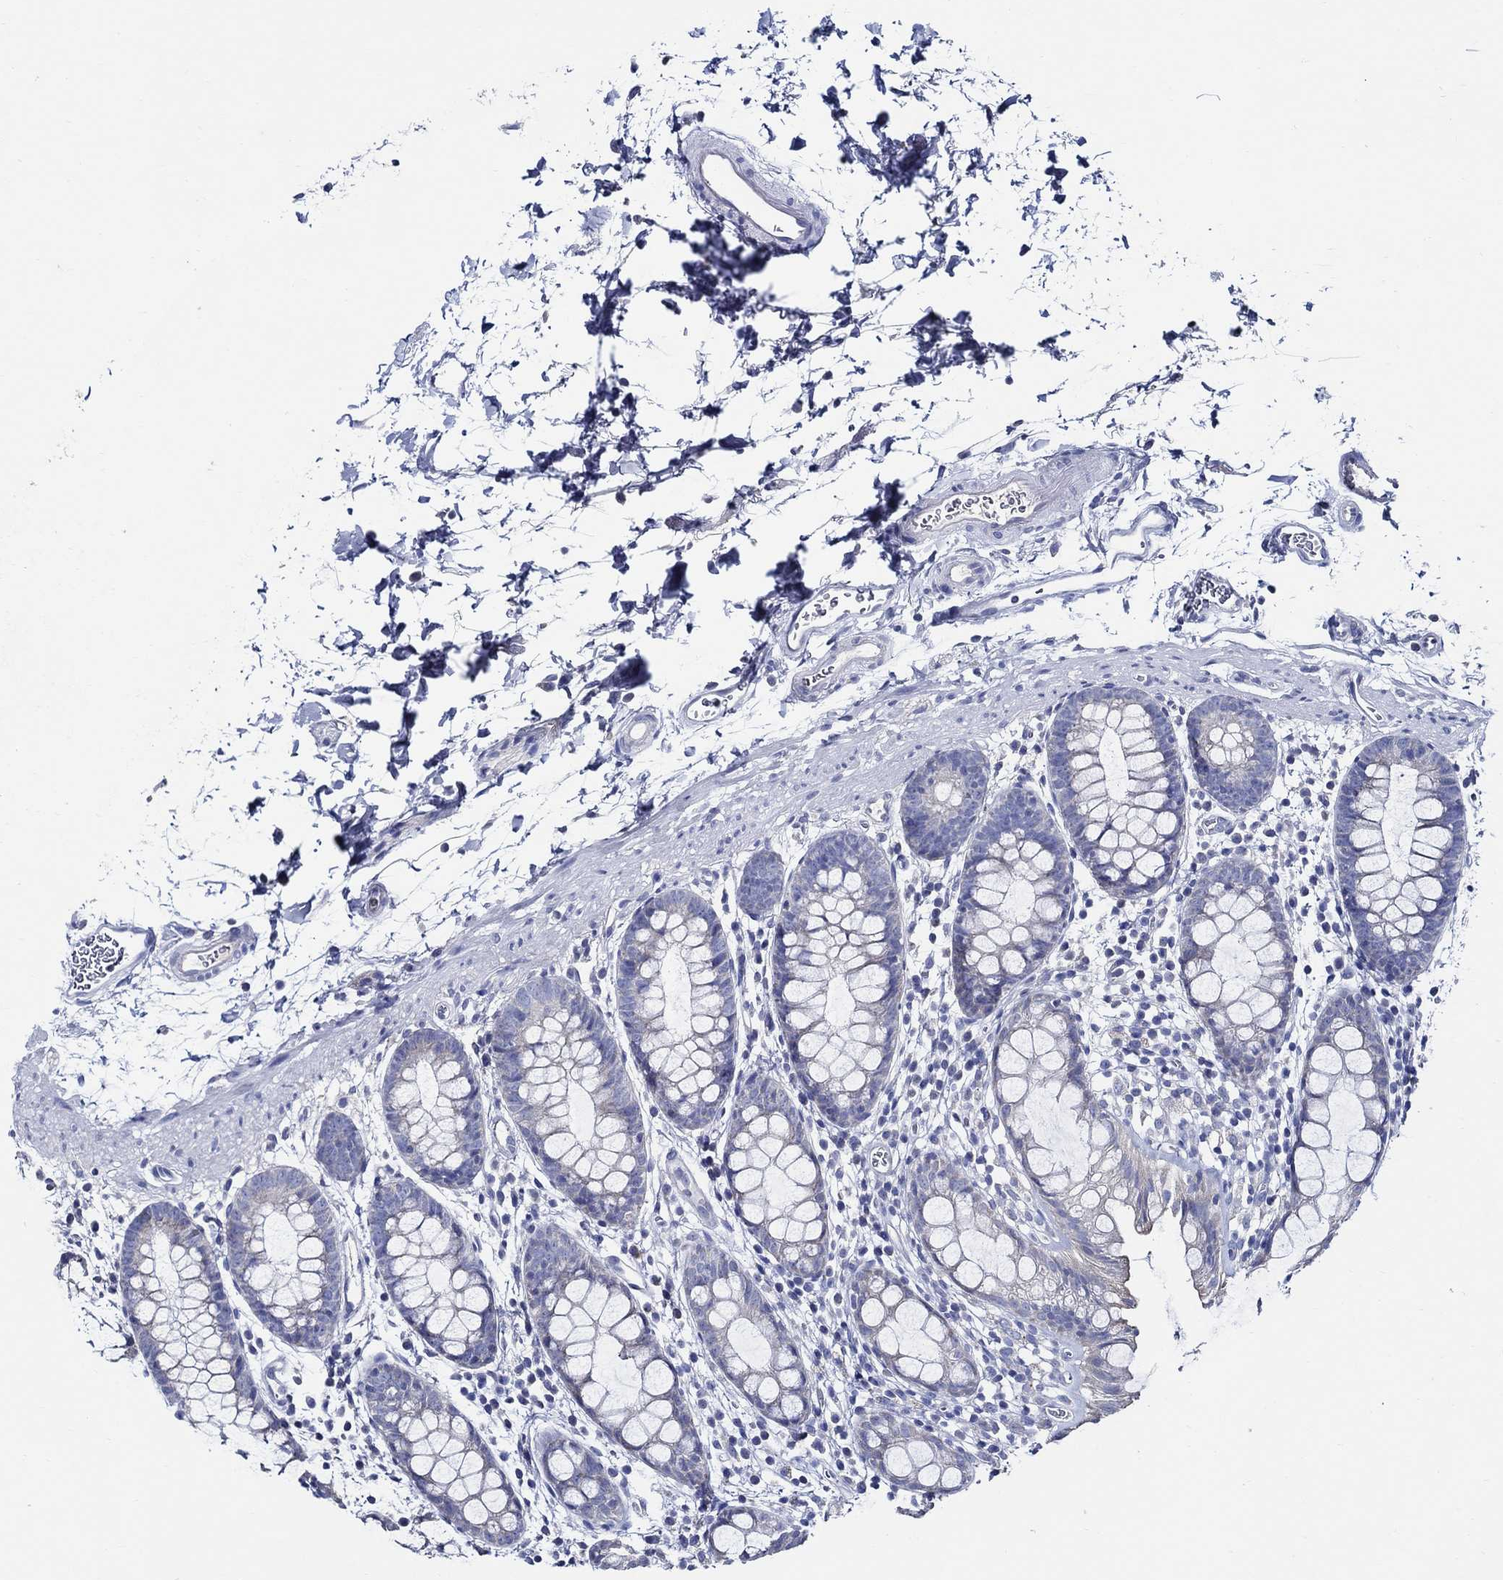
{"staining": {"intensity": "moderate", "quantity": "<25%", "location": "cytoplasmic/membranous"}, "tissue": "rectum", "cell_type": "Glandular cells", "image_type": "normal", "snomed": [{"axis": "morphology", "description": "Normal tissue, NOS"}, {"axis": "topography", "description": "Rectum"}], "caption": "The histopathology image demonstrates a brown stain indicating the presence of a protein in the cytoplasmic/membranous of glandular cells in rectum. Using DAB (3,3'-diaminobenzidine) (brown) and hematoxylin (blue) stains, captured at high magnification using brightfield microscopy.", "gene": "SKOR1", "patient": {"sex": "male", "age": 57}}